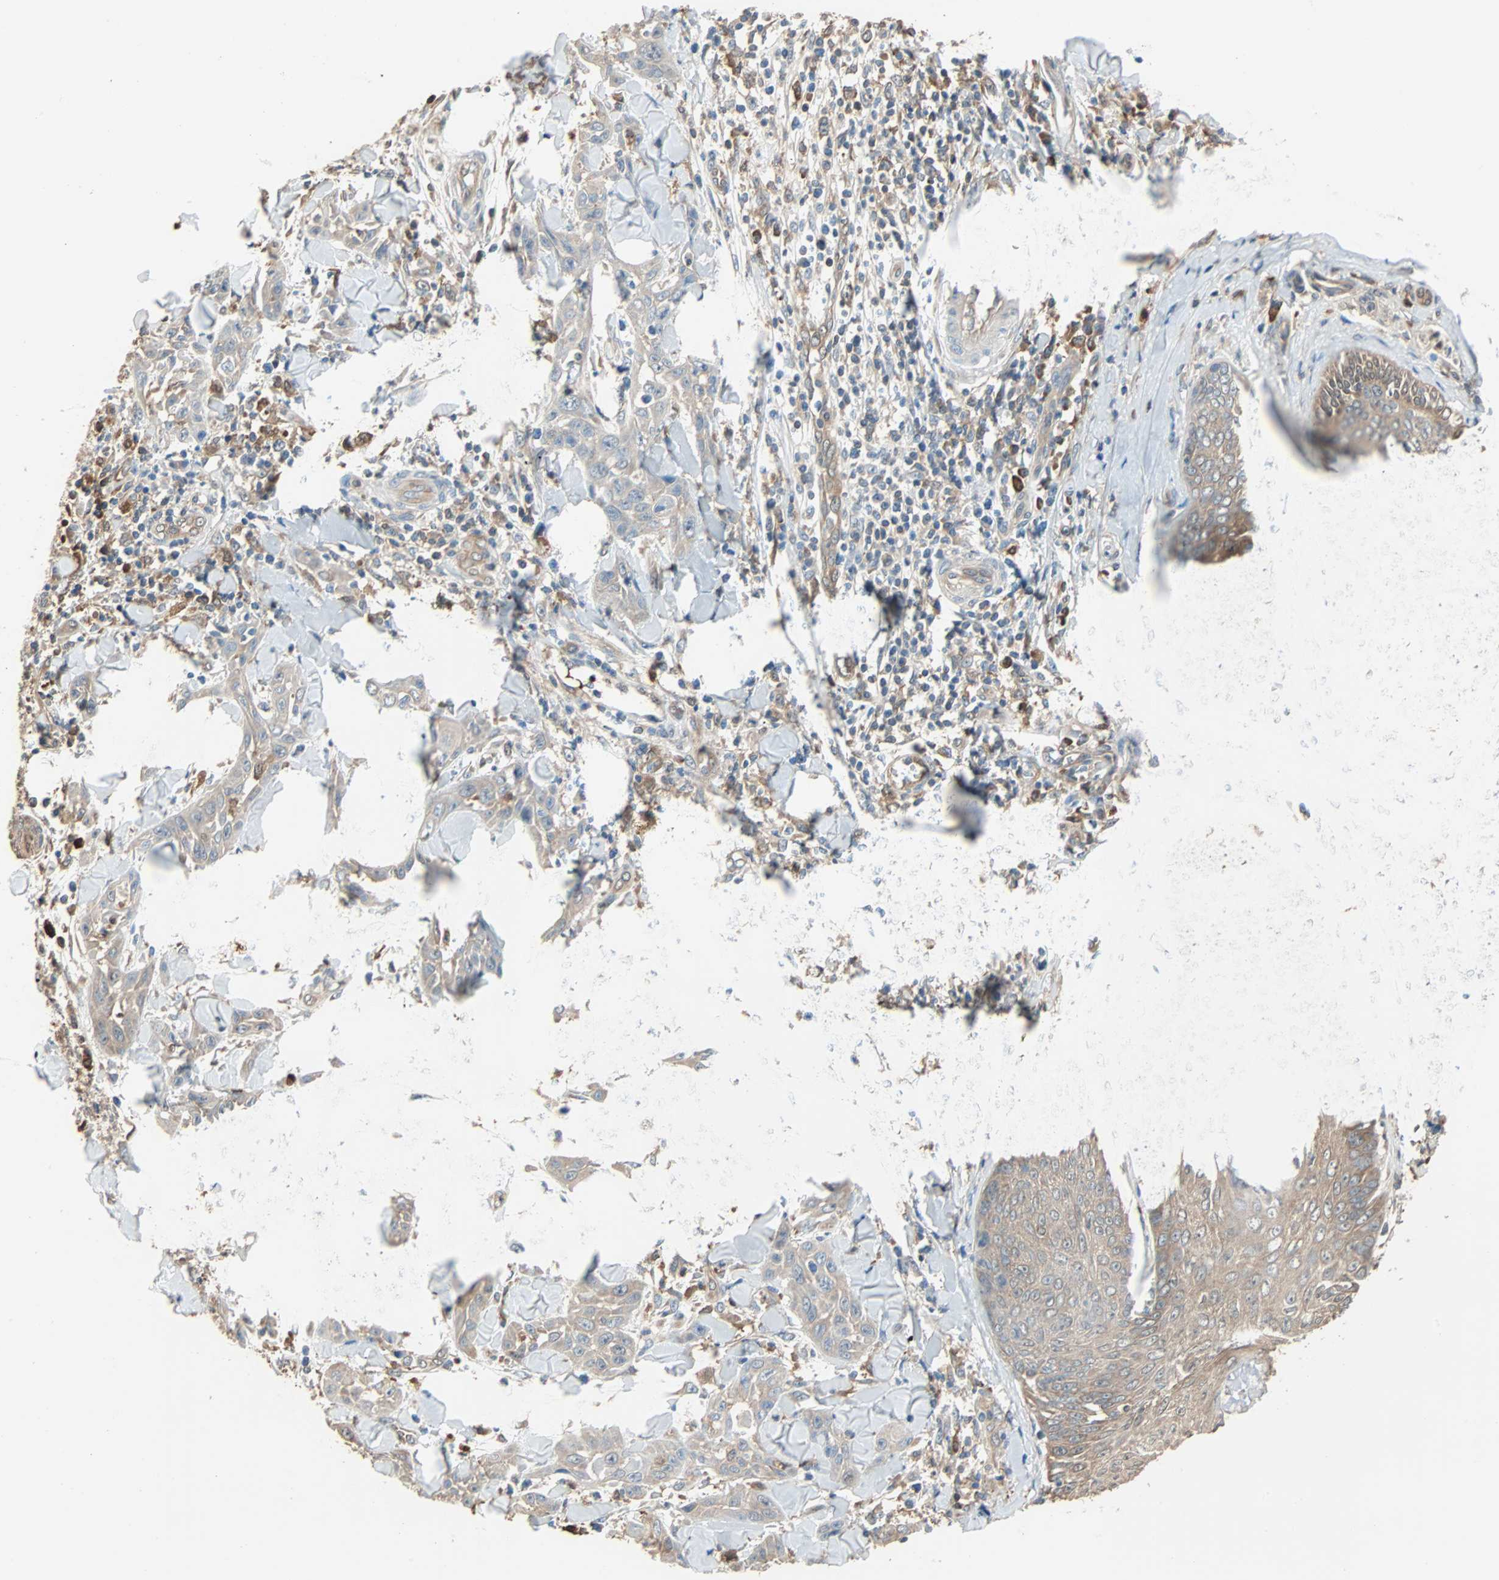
{"staining": {"intensity": "weak", "quantity": "25%-75%", "location": "cytoplasmic/membranous"}, "tissue": "skin cancer", "cell_type": "Tumor cells", "image_type": "cancer", "snomed": [{"axis": "morphology", "description": "Squamous cell carcinoma, NOS"}, {"axis": "topography", "description": "Skin"}], "caption": "Protein positivity by IHC exhibits weak cytoplasmic/membranous expression in about 25%-75% of tumor cells in skin cancer. (IHC, brightfield microscopy, high magnification).", "gene": "PRDX1", "patient": {"sex": "male", "age": 24}}